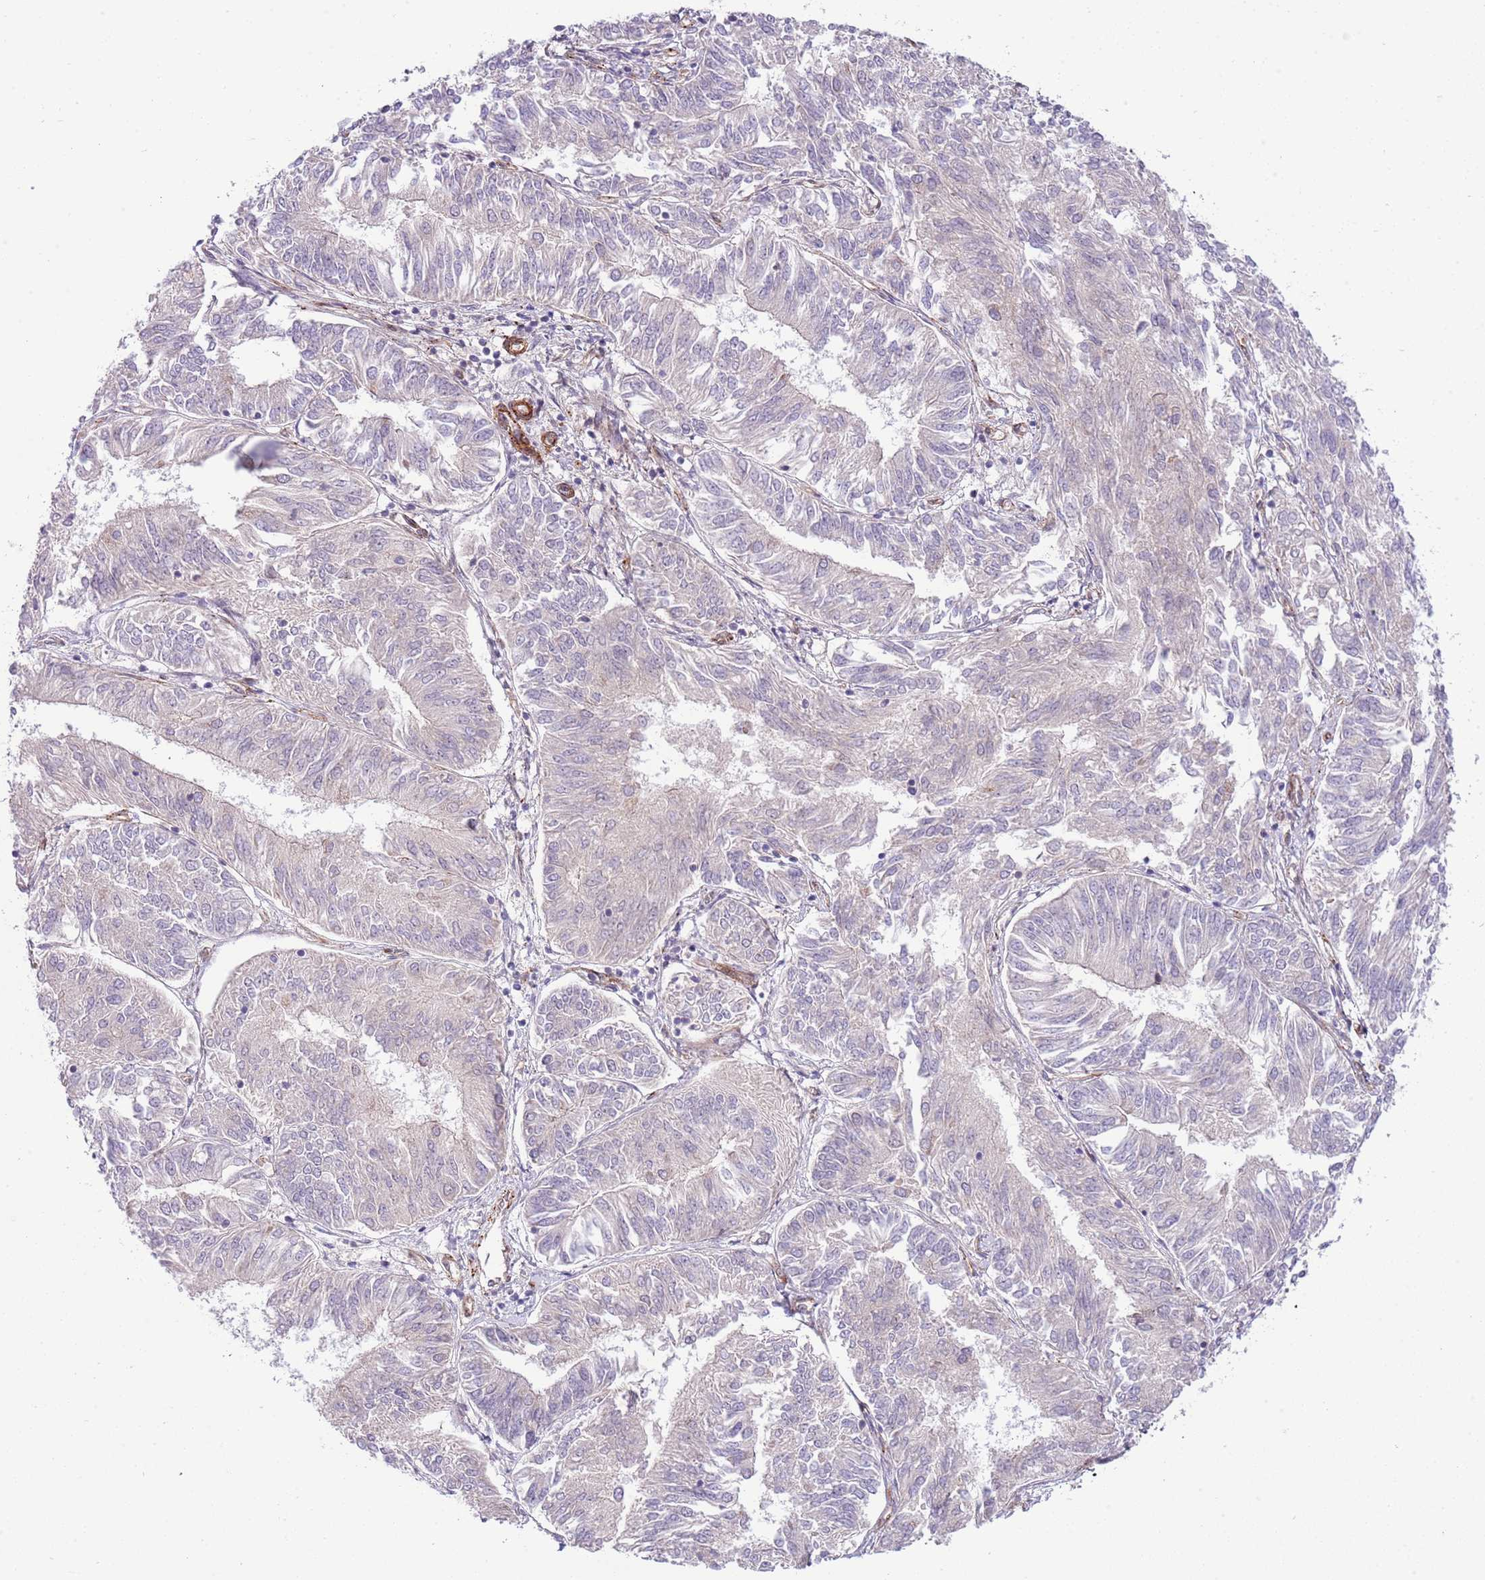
{"staining": {"intensity": "negative", "quantity": "none", "location": "none"}, "tissue": "endometrial cancer", "cell_type": "Tumor cells", "image_type": "cancer", "snomed": [{"axis": "morphology", "description": "Adenocarcinoma, NOS"}, {"axis": "topography", "description": "Endometrium"}], "caption": "Immunohistochemical staining of human endometrial adenocarcinoma displays no significant expression in tumor cells. (Brightfield microscopy of DAB (3,3'-diaminobenzidine) immunohistochemistry at high magnification).", "gene": "NEK3", "patient": {"sex": "female", "age": 58}}